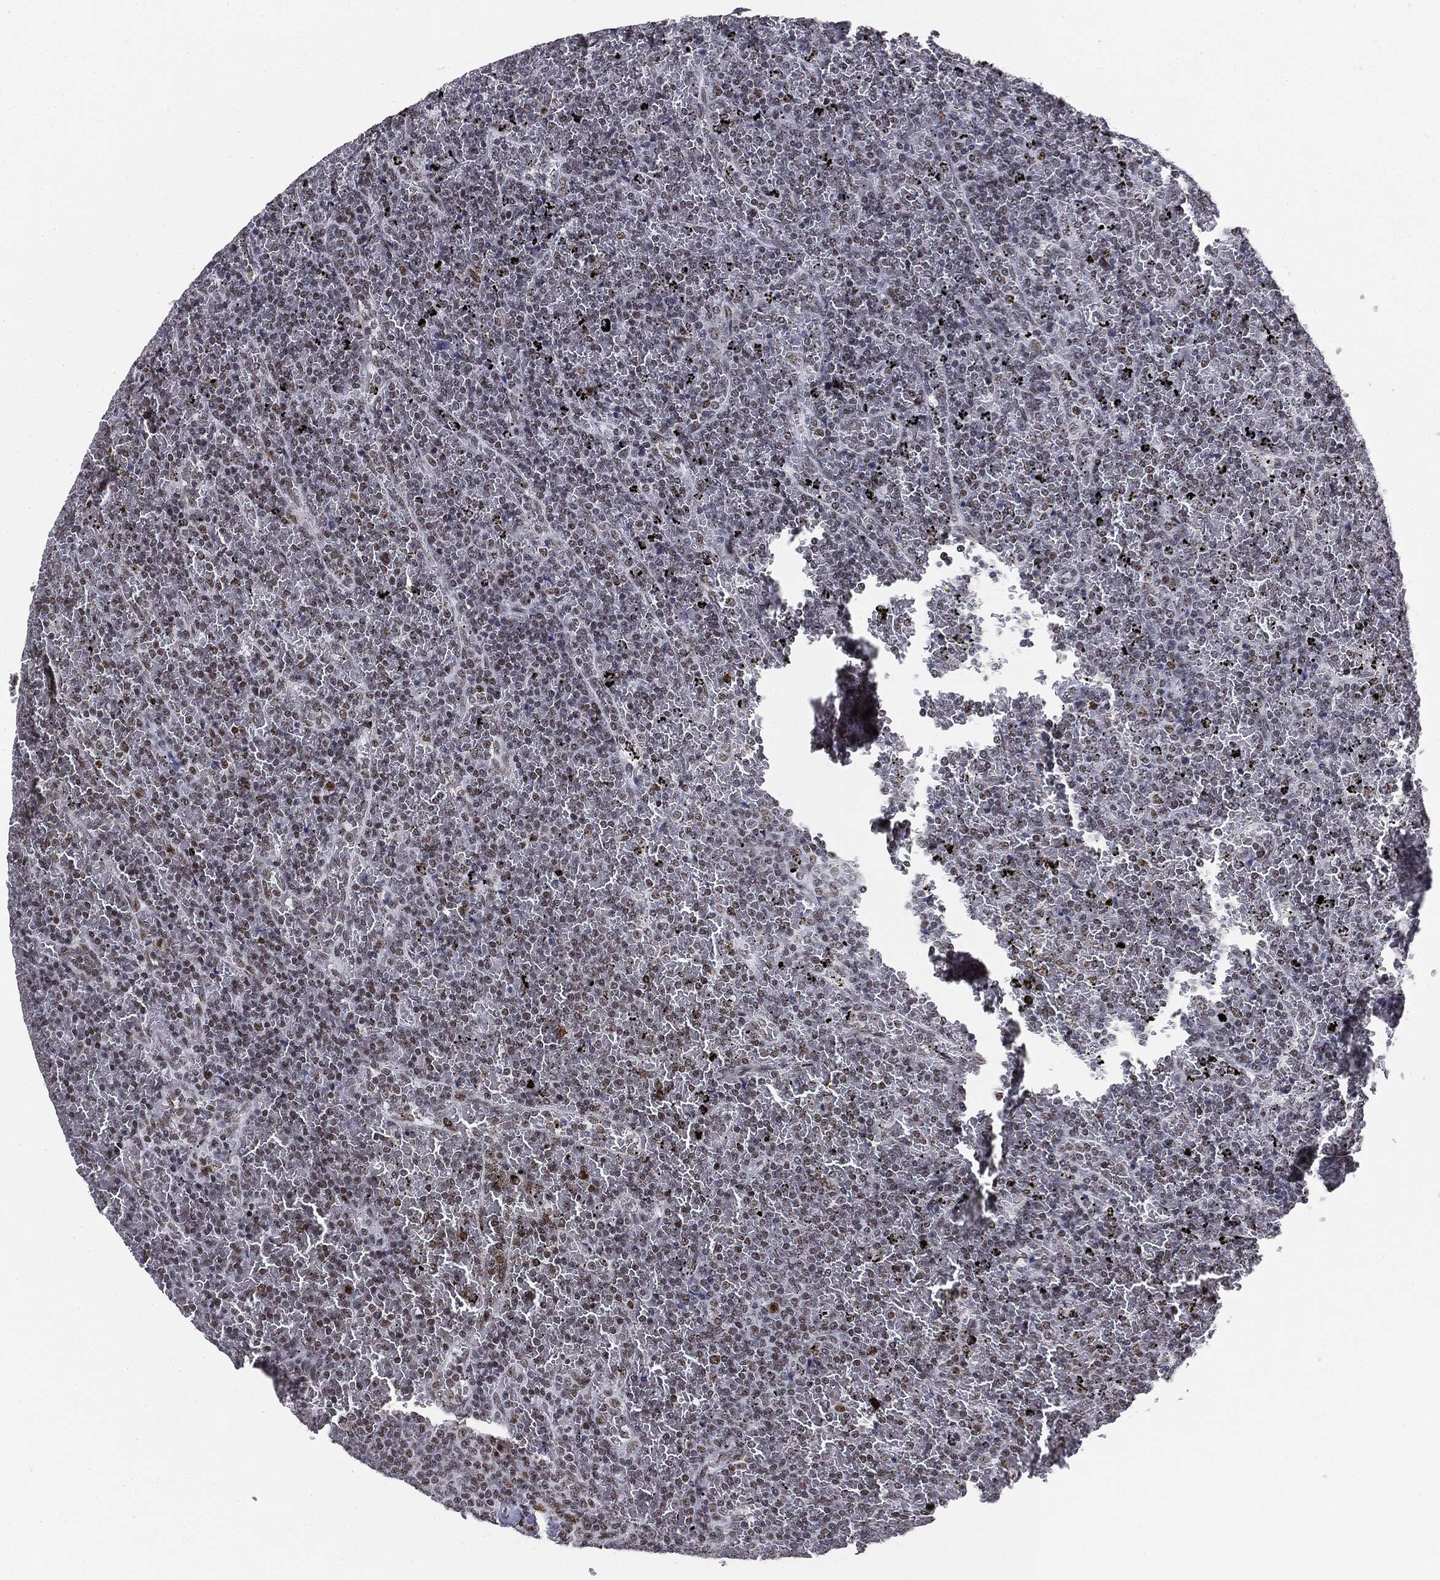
{"staining": {"intensity": "weak", "quantity": "<25%", "location": "nuclear"}, "tissue": "lymphoma", "cell_type": "Tumor cells", "image_type": "cancer", "snomed": [{"axis": "morphology", "description": "Malignant lymphoma, non-Hodgkin's type, Low grade"}, {"axis": "topography", "description": "Spleen"}], "caption": "There is no significant staining in tumor cells of lymphoma.", "gene": "MDC1", "patient": {"sex": "female", "age": 77}}